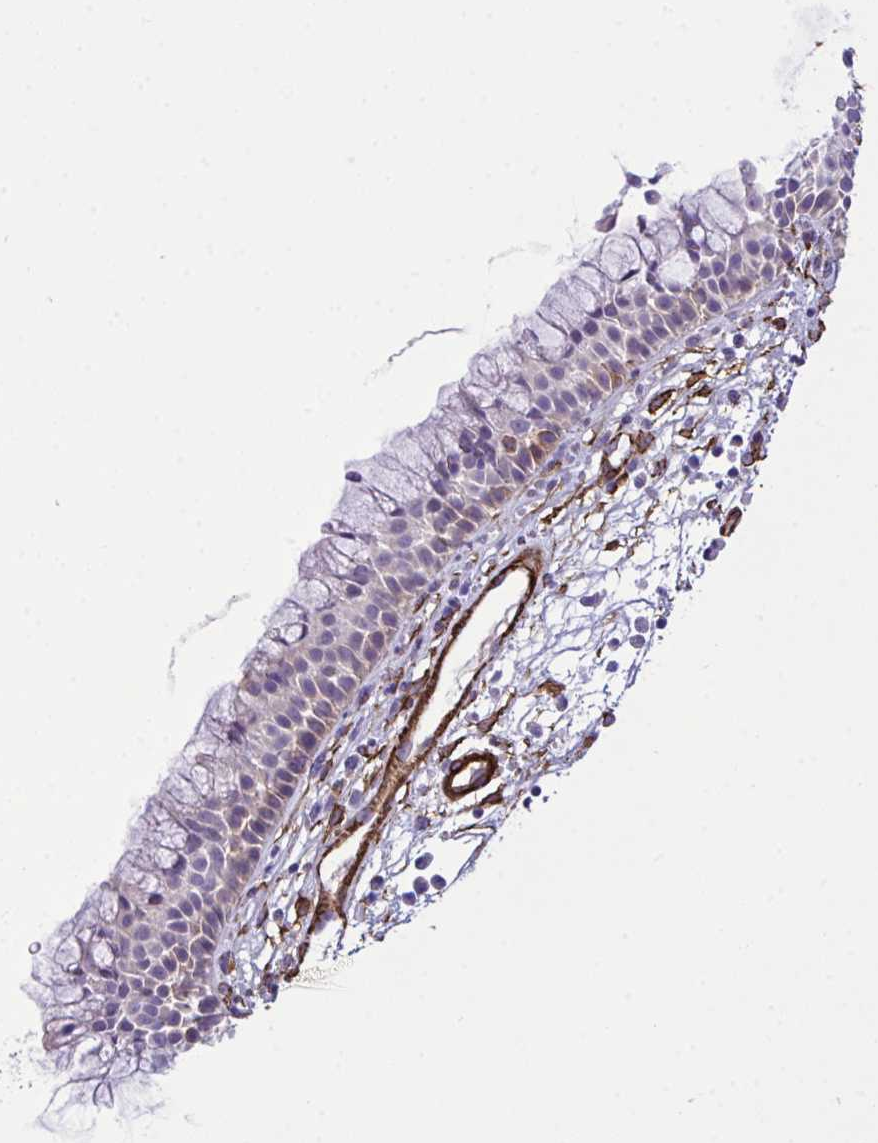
{"staining": {"intensity": "weak", "quantity": "<25%", "location": "cytoplasmic/membranous"}, "tissue": "nasopharynx", "cell_type": "Respiratory epithelial cells", "image_type": "normal", "snomed": [{"axis": "morphology", "description": "Normal tissue, NOS"}, {"axis": "topography", "description": "Nasopharynx"}], "caption": "High magnification brightfield microscopy of normal nasopharynx stained with DAB (brown) and counterstained with hematoxylin (blue): respiratory epithelial cells show no significant expression. Nuclei are stained in blue.", "gene": "SYNPO2L", "patient": {"sex": "male", "age": 56}}